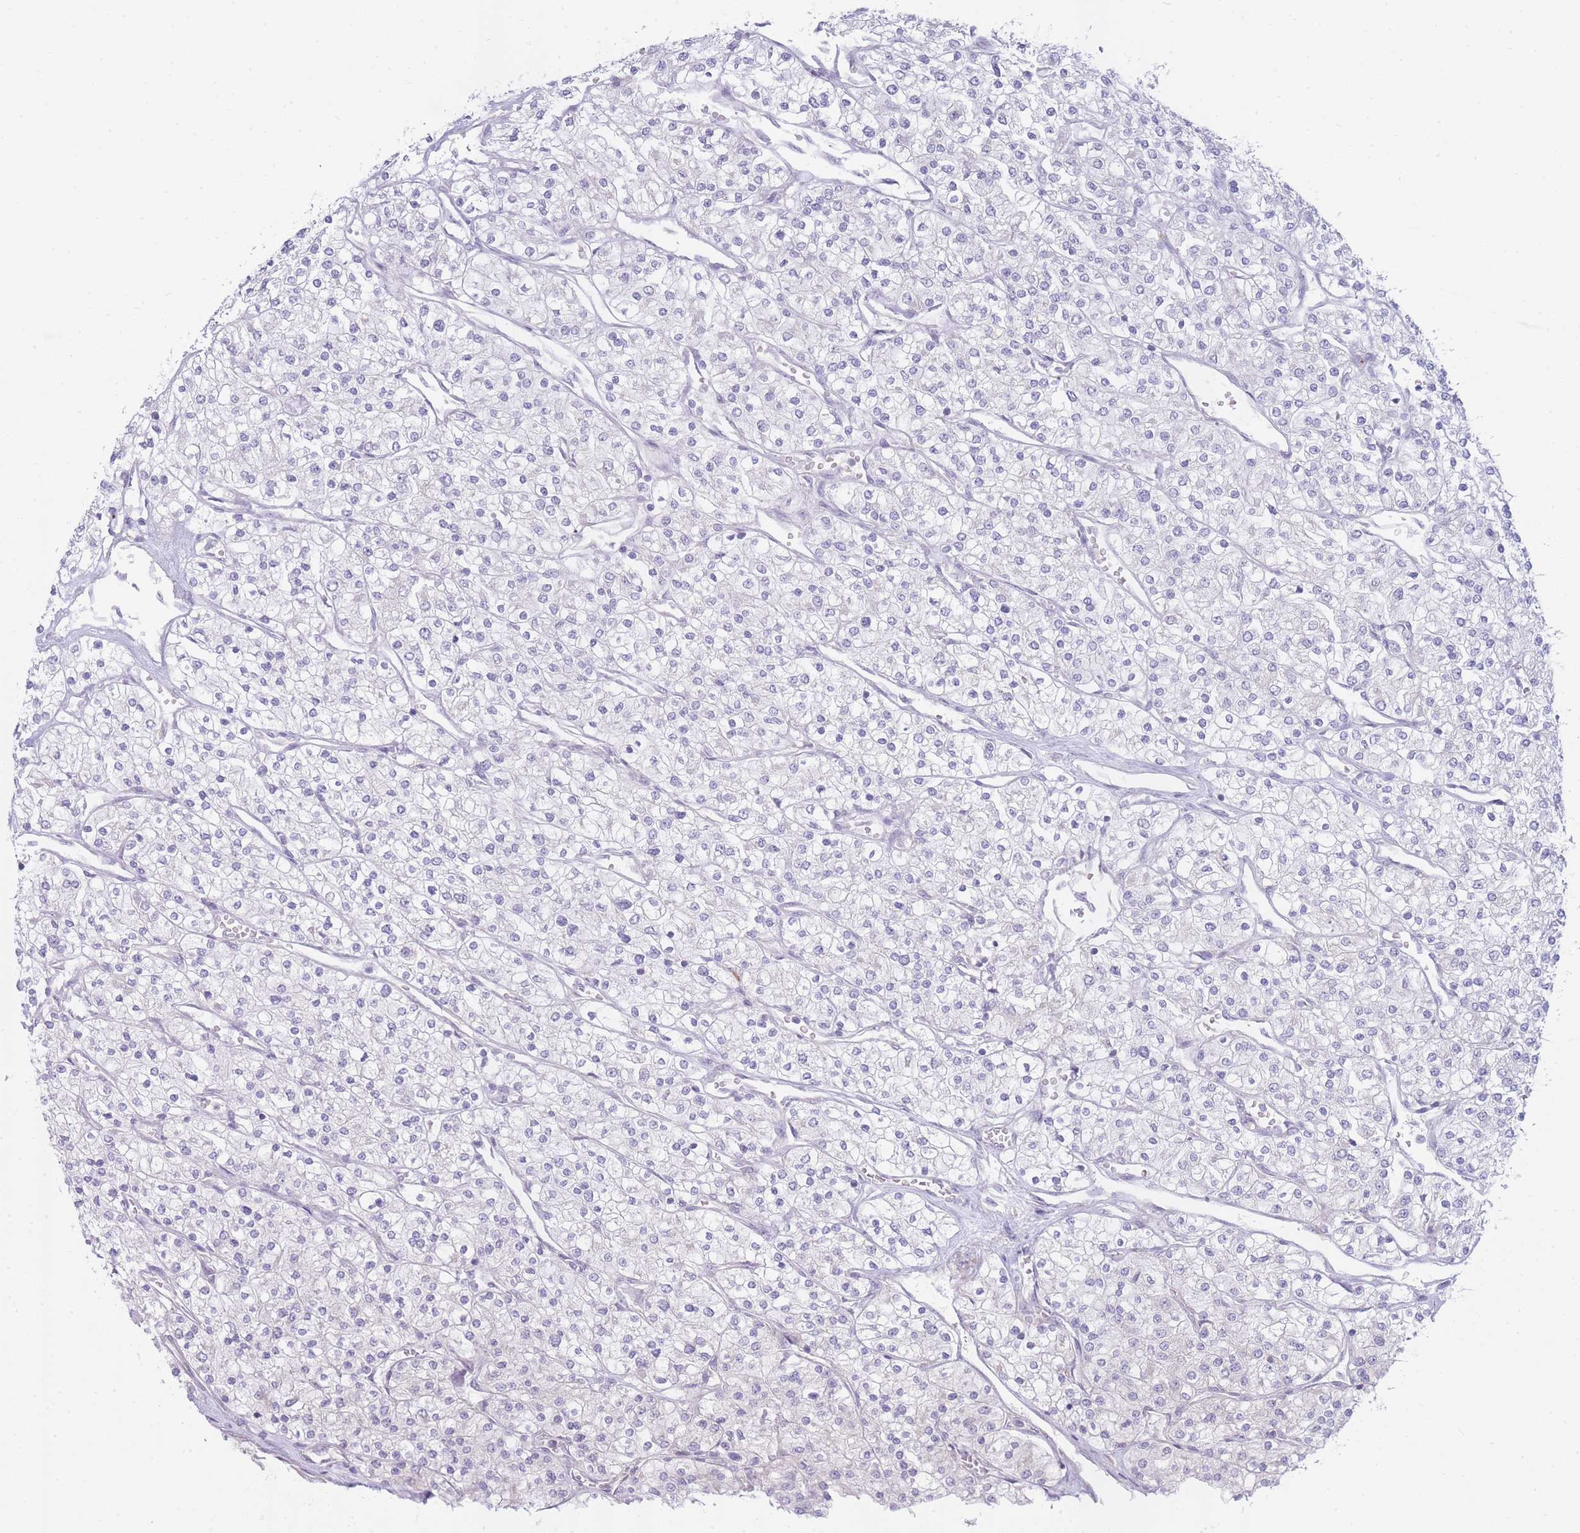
{"staining": {"intensity": "negative", "quantity": "none", "location": "none"}, "tissue": "renal cancer", "cell_type": "Tumor cells", "image_type": "cancer", "snomed": [{"axis": "morphology", "description": "Adenocarcinoma, NOS"}, {"axis": "topography", "description": "Kidney"}], "caption": "This image is of renal cancer stained with IHC to label a protein in brown with the nuclei are counter-stained blue. There is no staining in tumor cells.", "gene": "OR5L2", "patient": {"sex": "male", "age": 80}}